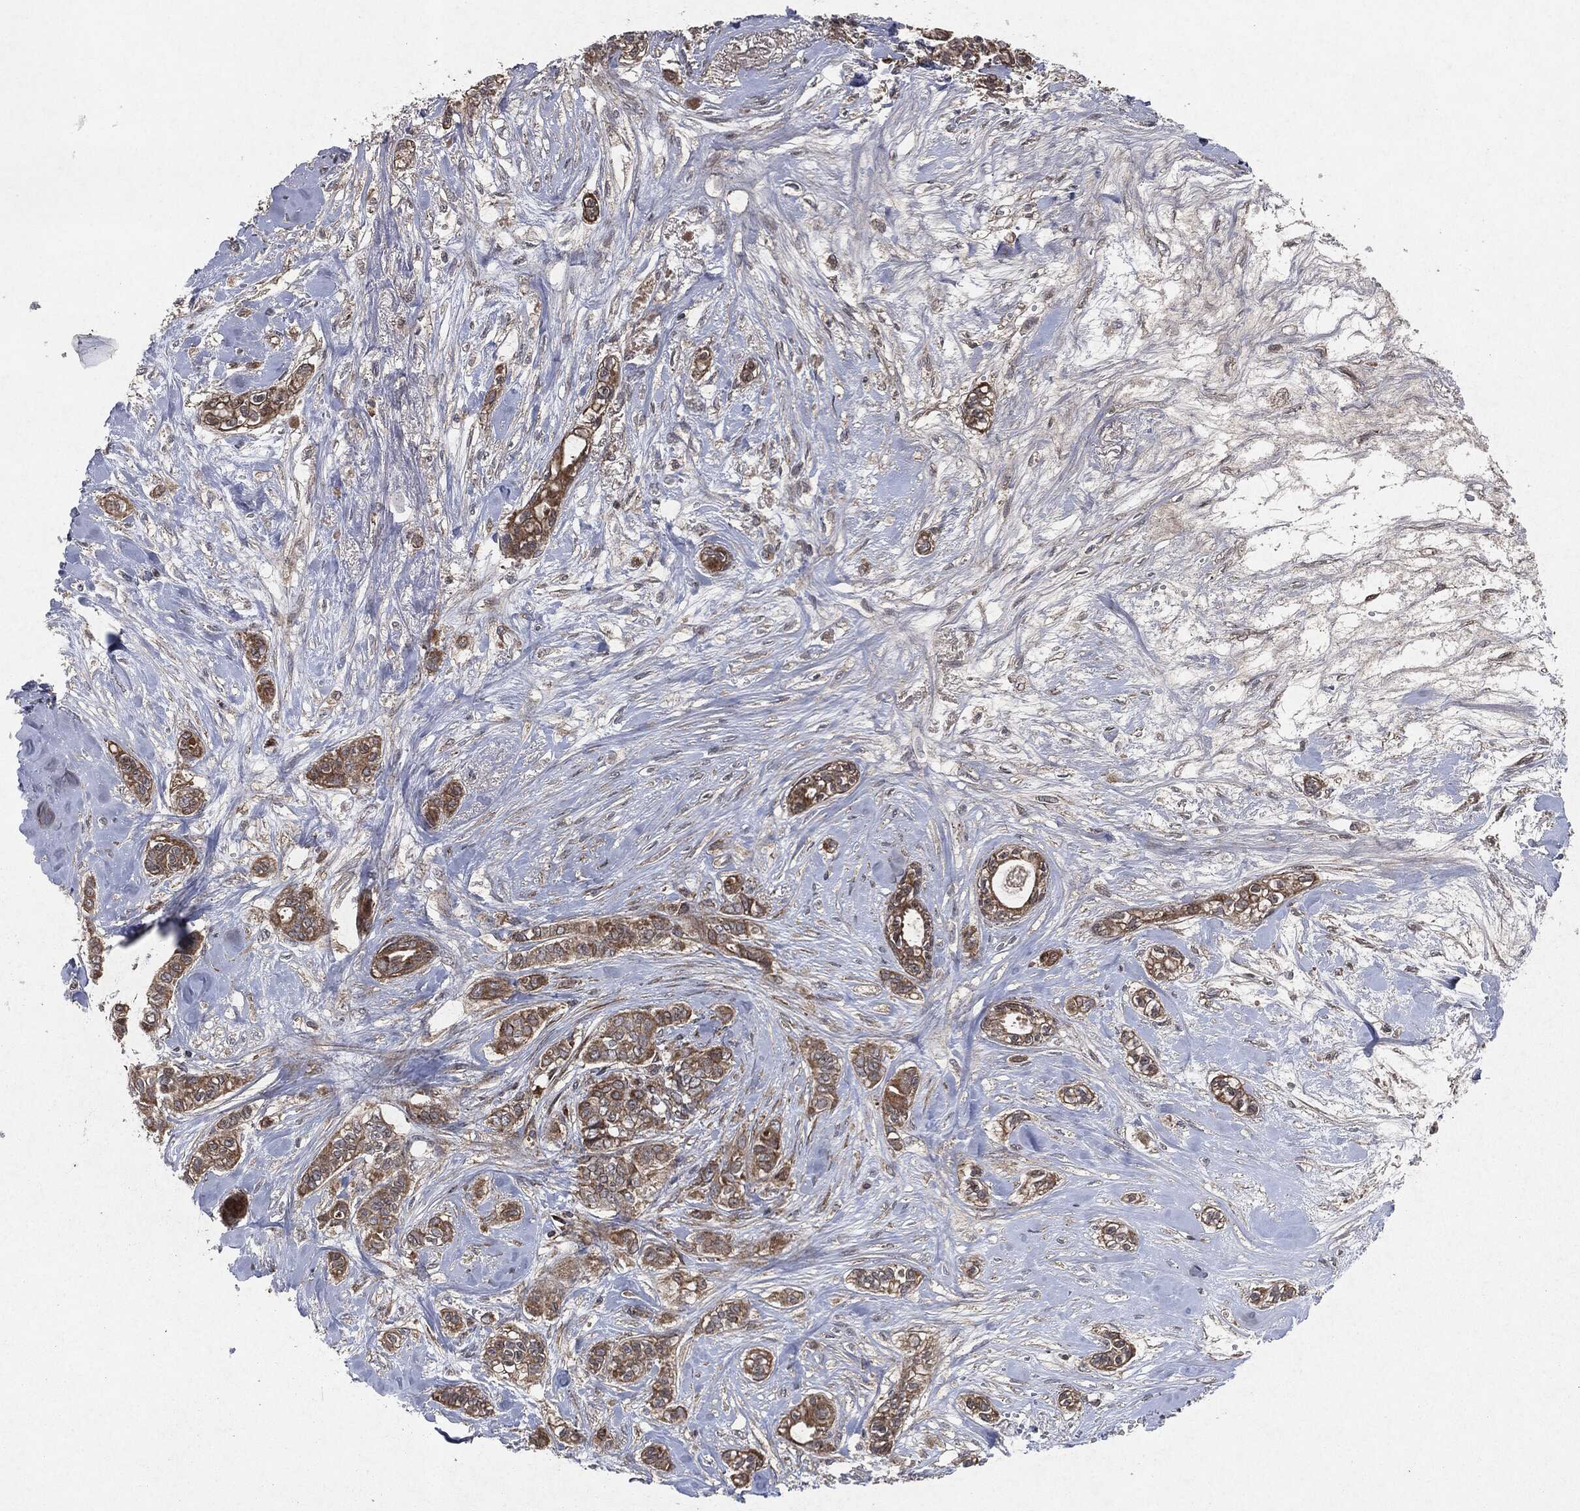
{"staining": {"intensity": "moderate", "quantity": ">75%", "location": "cytoplasmic/membranous"}, "tissue": "breast cancer", "cell_type": "Tumor cells", "image_type": "cancer", "snomed": [{"axis": "morphology", "description": "Duct carcinoma"}, {"axis": "topography", "description": "Breast"}], "caption": "A photomicrograph of human breast cancer (infiltrating ductal carcinoma) stained for a protein displays moderate cytoplasmic/membranous brown staining in tumor cells.", "gene": "RAF1", "patient": {"sex": "female", "age": 71}}